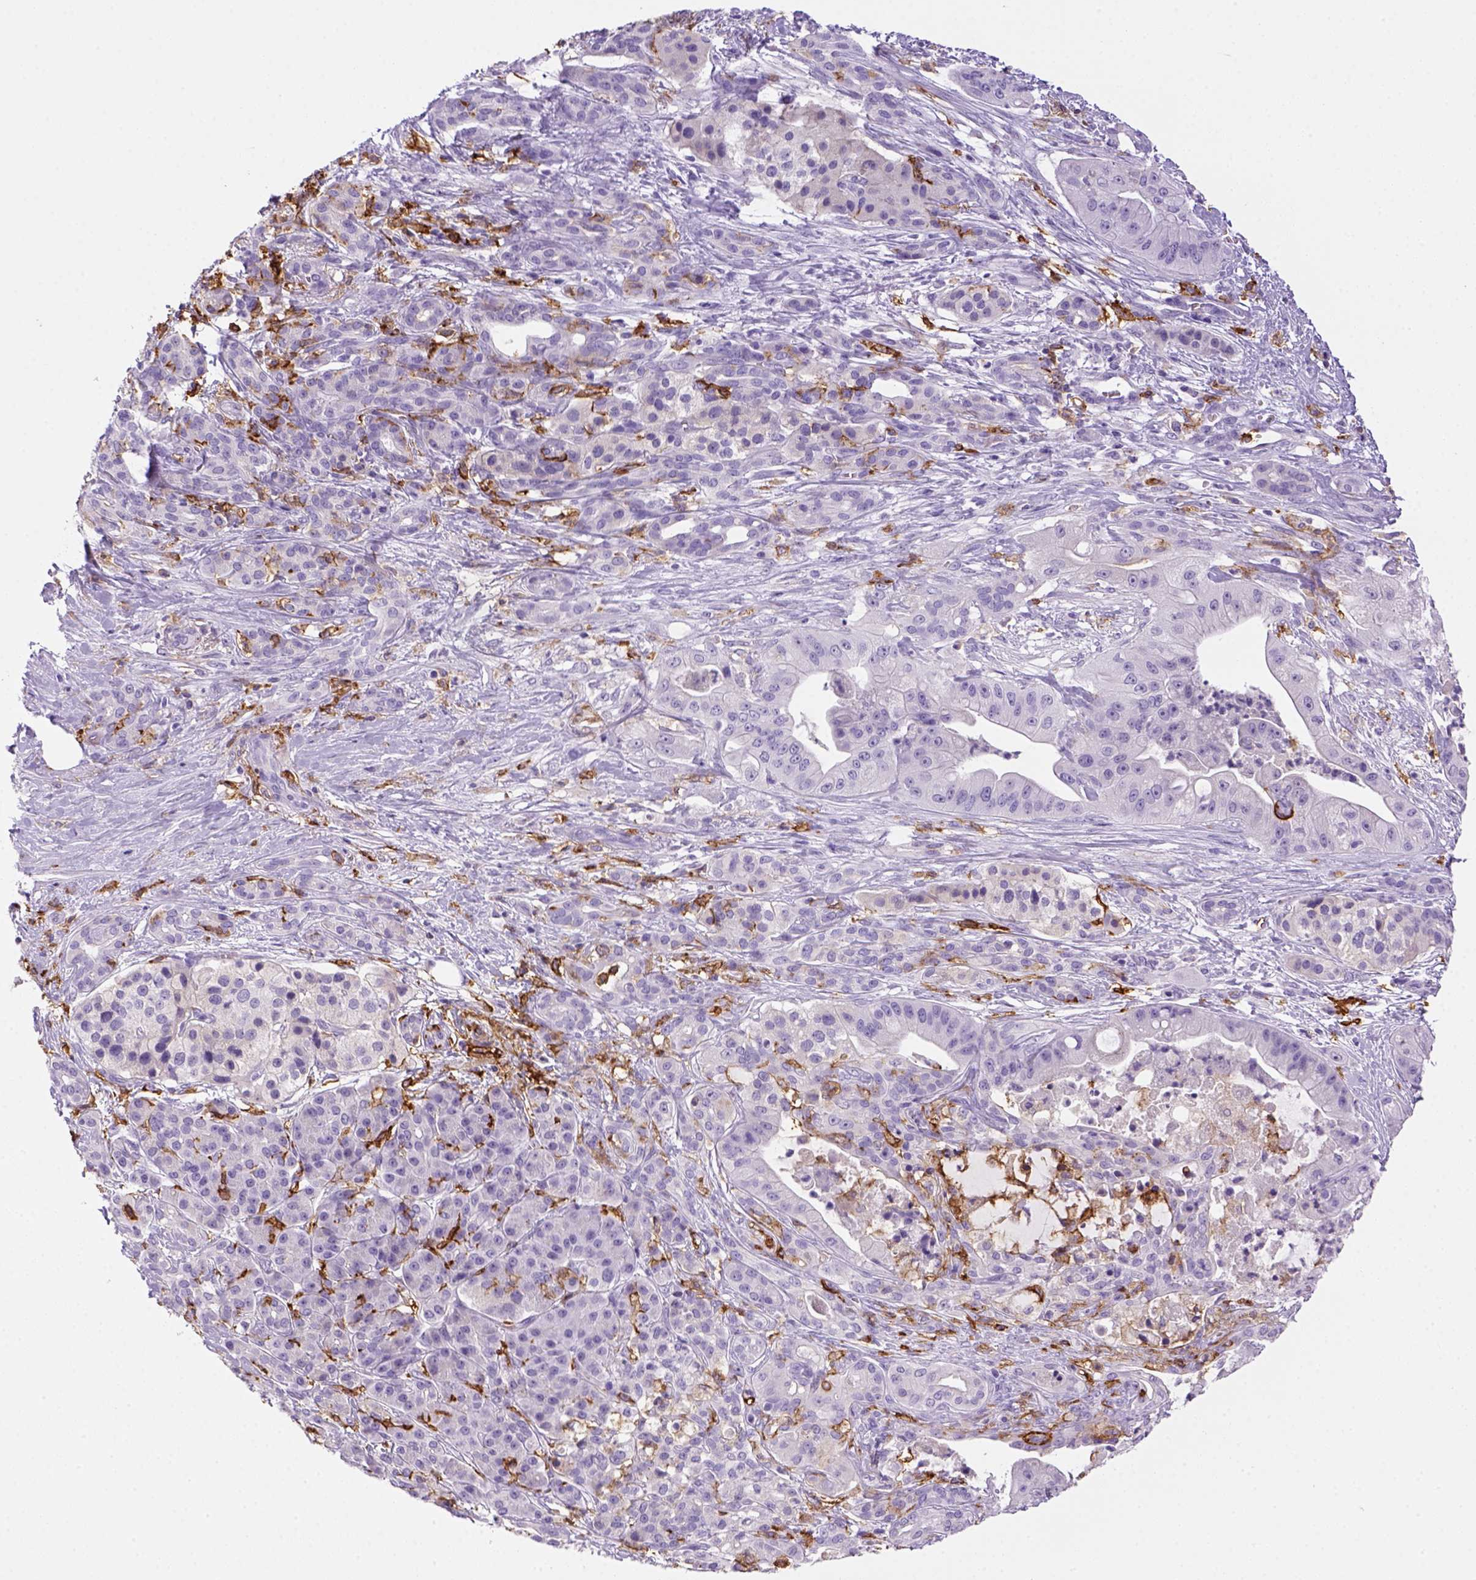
{"staining": {"intensity": "negative", "quantity": "none", "location": "none"}, "tissue": "pancreatic cancer", "cell_type": "Tumor cells", "image_type": "cancer", "snomed": [{"axis": "morphology", "description": "Normal tissue, NOS"}, {"axis": "morphology", "description": "Inflammation, NOS"}, {"axis": "morphology", "description": "Adenocarcinoma, NOS"}, {"axis": "topography", "description": "Pancreas"}], "caption": "The immunohistochemistry (IHC) histopathology image has no significant positivity in tumor cells of pancreatic cancer tissue.", "gene": "CD14", "patient": {"sex": "male", "age": 57}}